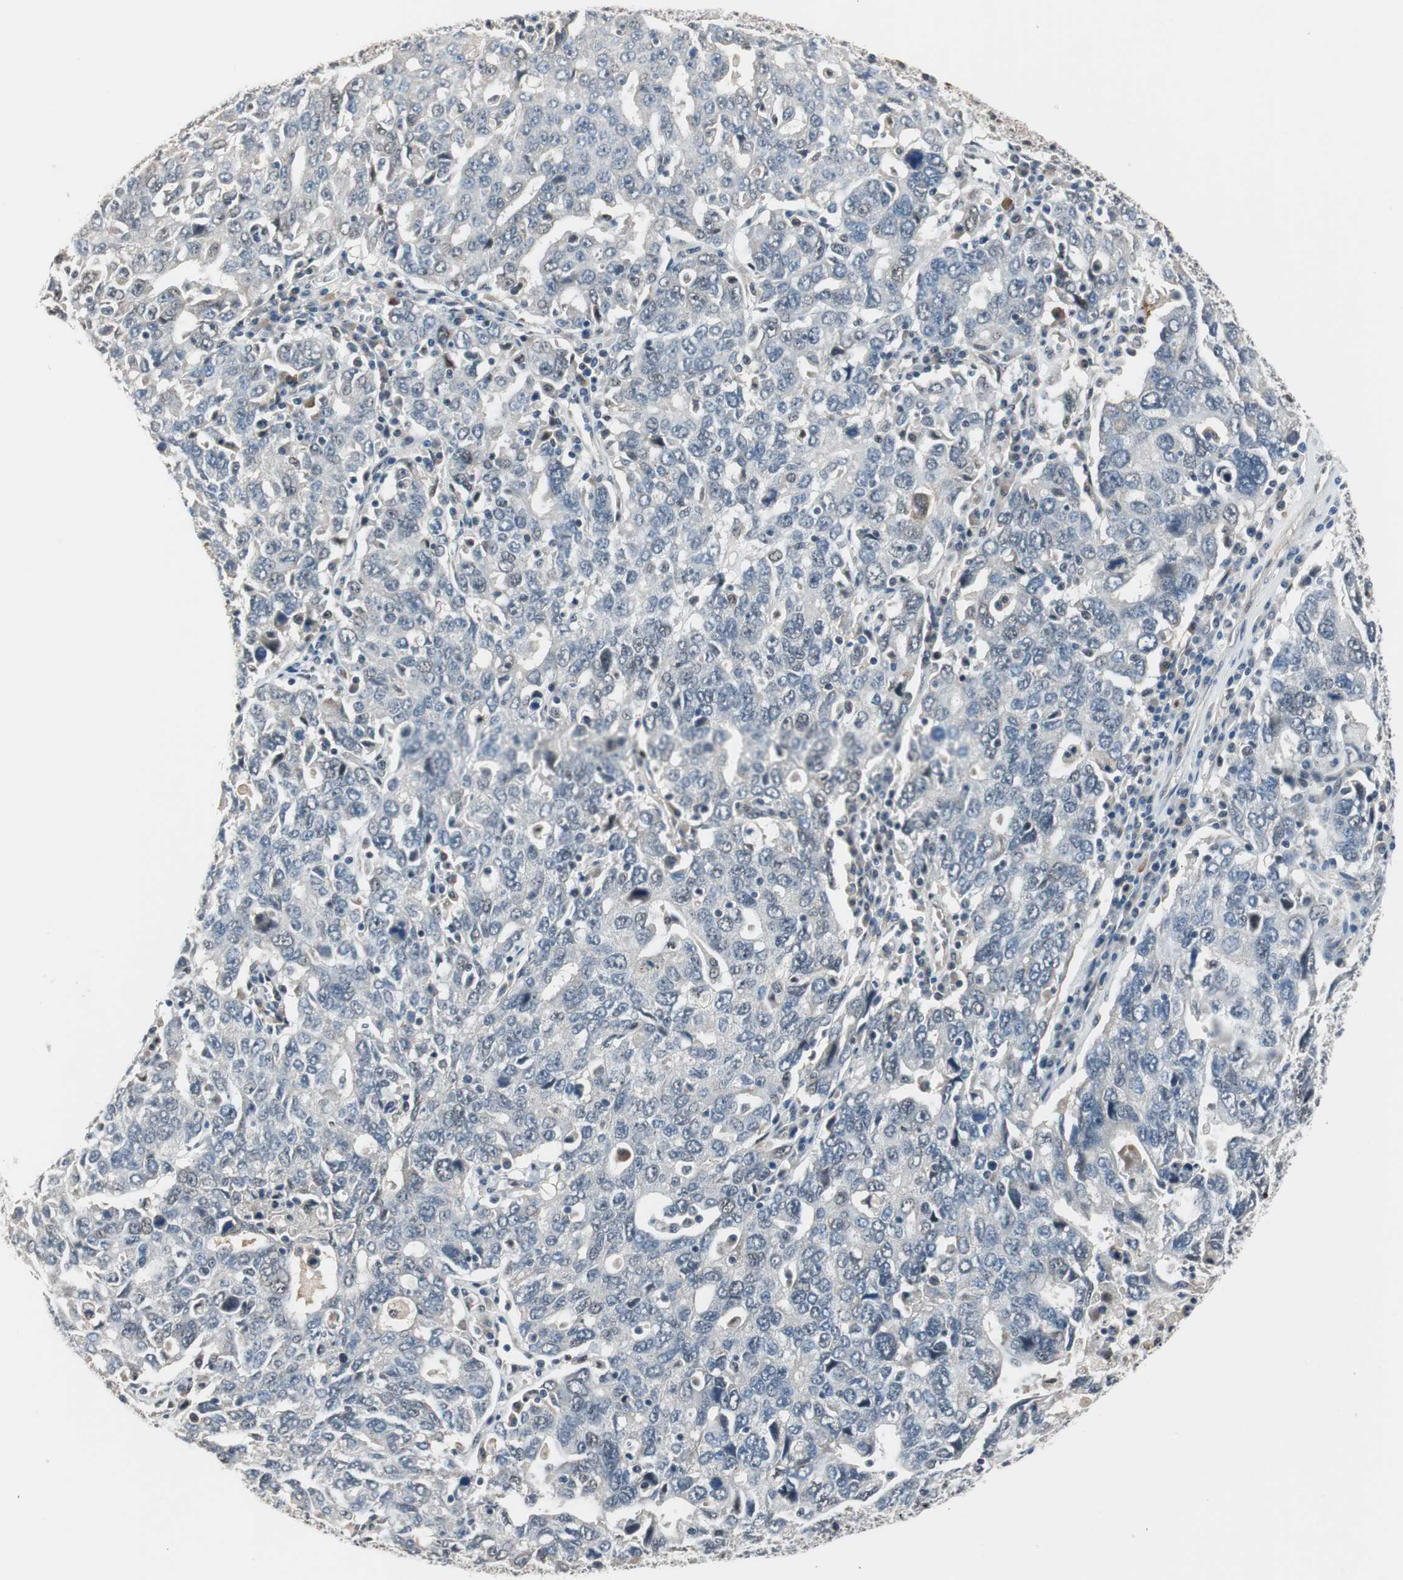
{"staining": {"intensity": "negative", "quantity": "none", "location": "none"}, "tissue": "ovarian cancer", "cell_type": "Tumor cells", "image_type": "cancer", "snomed": [{"axis": "morphology", "description": "Carcinoma, endometroid"}, {"axis": "topography", "description": "Ovary"}], "caption": "Immunohistochemical staining of human ovarian endometroid carcinoma demonstrates no significant positivity in tumor cells. (Immunohistochemistry (ihc), brightfield microscopy, high magnification).", "gene": "PML", "patient": {"sex": "female", "age": 62}}